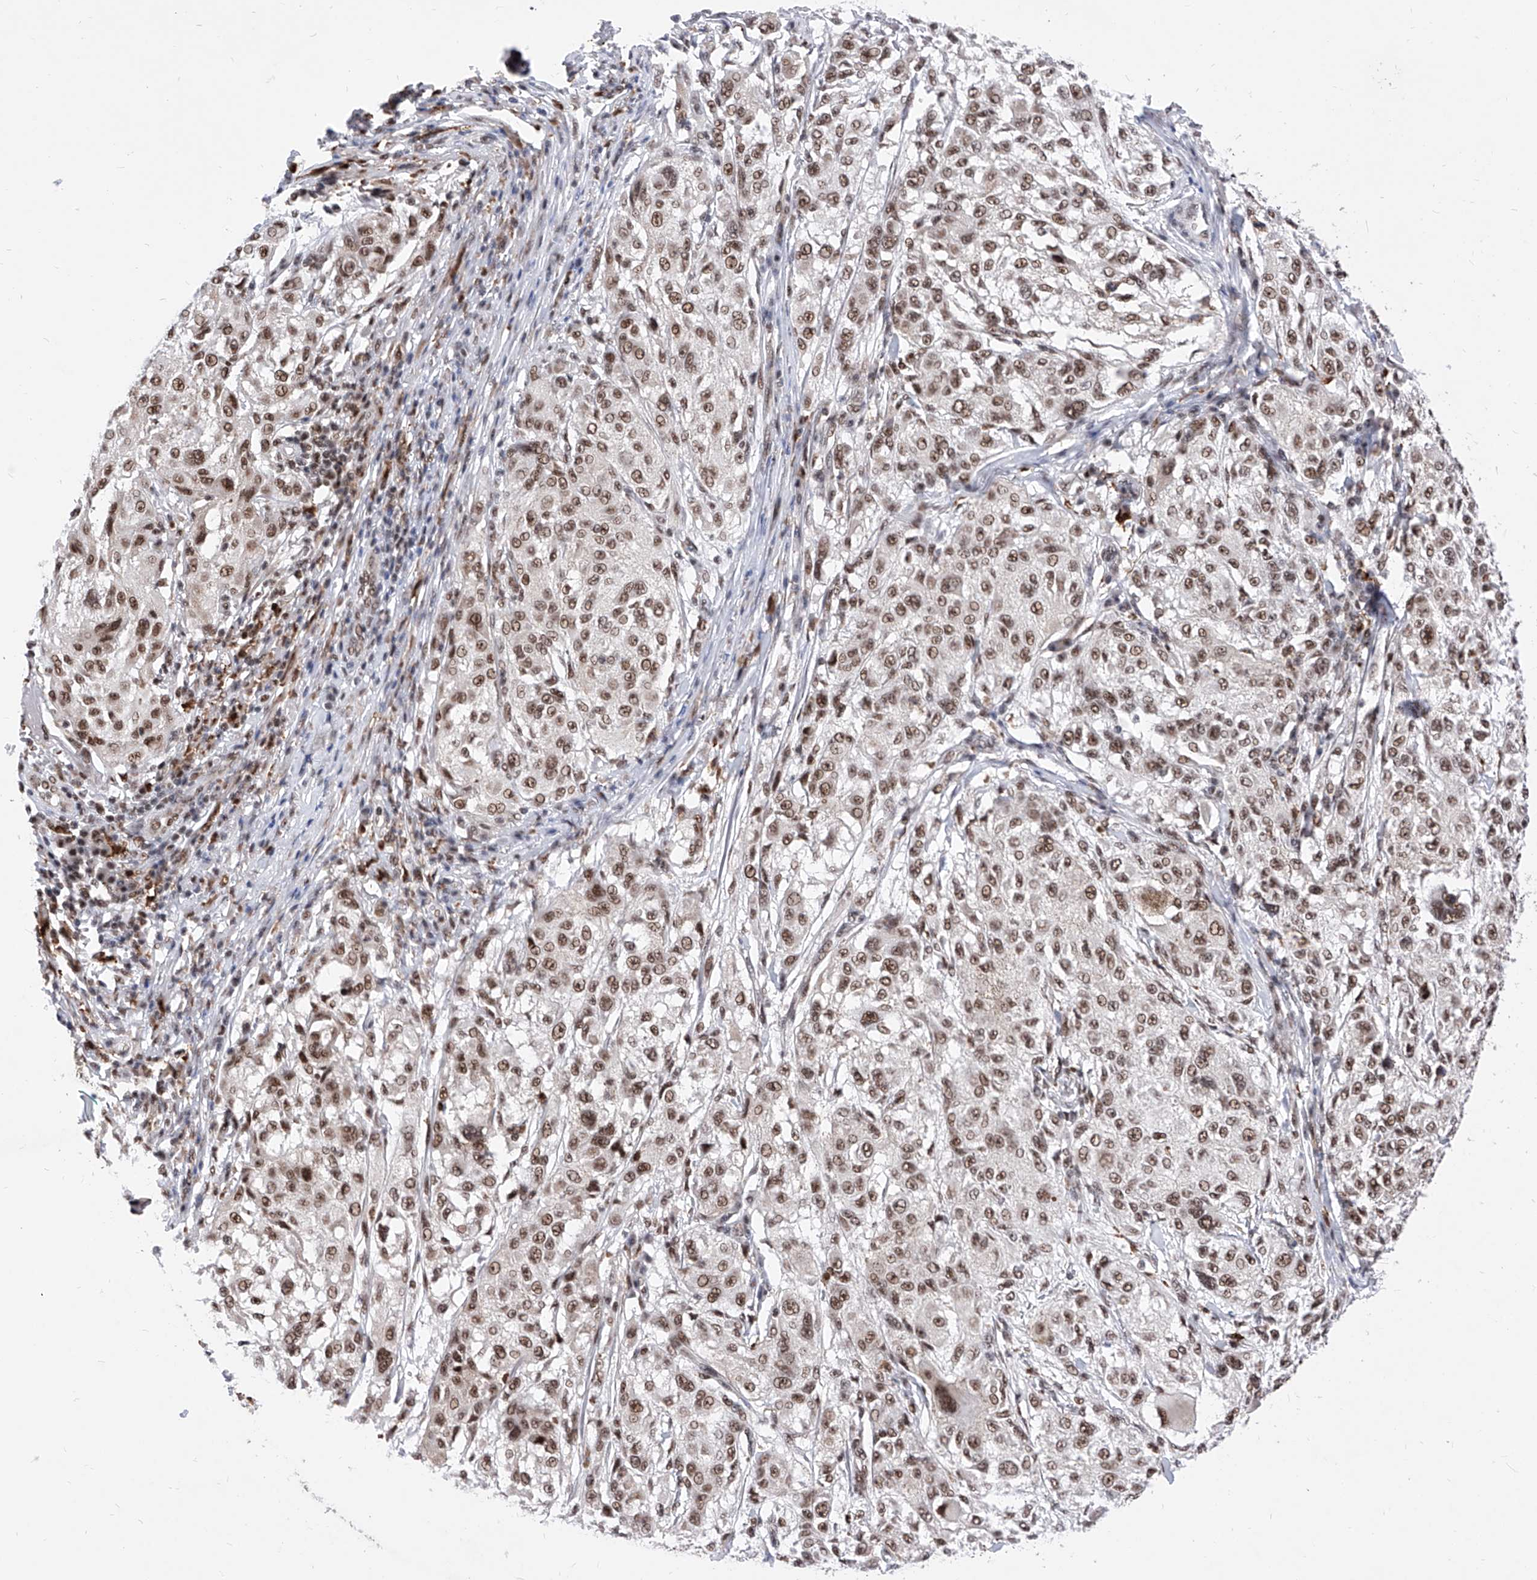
{"staining": {"intensity": "moderate", "quantity": ">75%", "location": "nuclear"}, "tissue": "melanoma", "cell_type": "Tumor cells", "image_type": "cancer", "snomed": [{"axis": "morphology", "description": "Necrosis, NOS"}, {"axis": "morphology", "description": "Malignant melanoma, NOS"}, {"axis": "topography", "description": "Skin"}], "caption": "A photomicrograph showing moderate nuclear expression in about >75% of tumor cells in malignant melanoma, as visualized by brown immunohistochemical staining.", "gene": "PHF5A", "patient": {"sex": "female", "age": 87}}